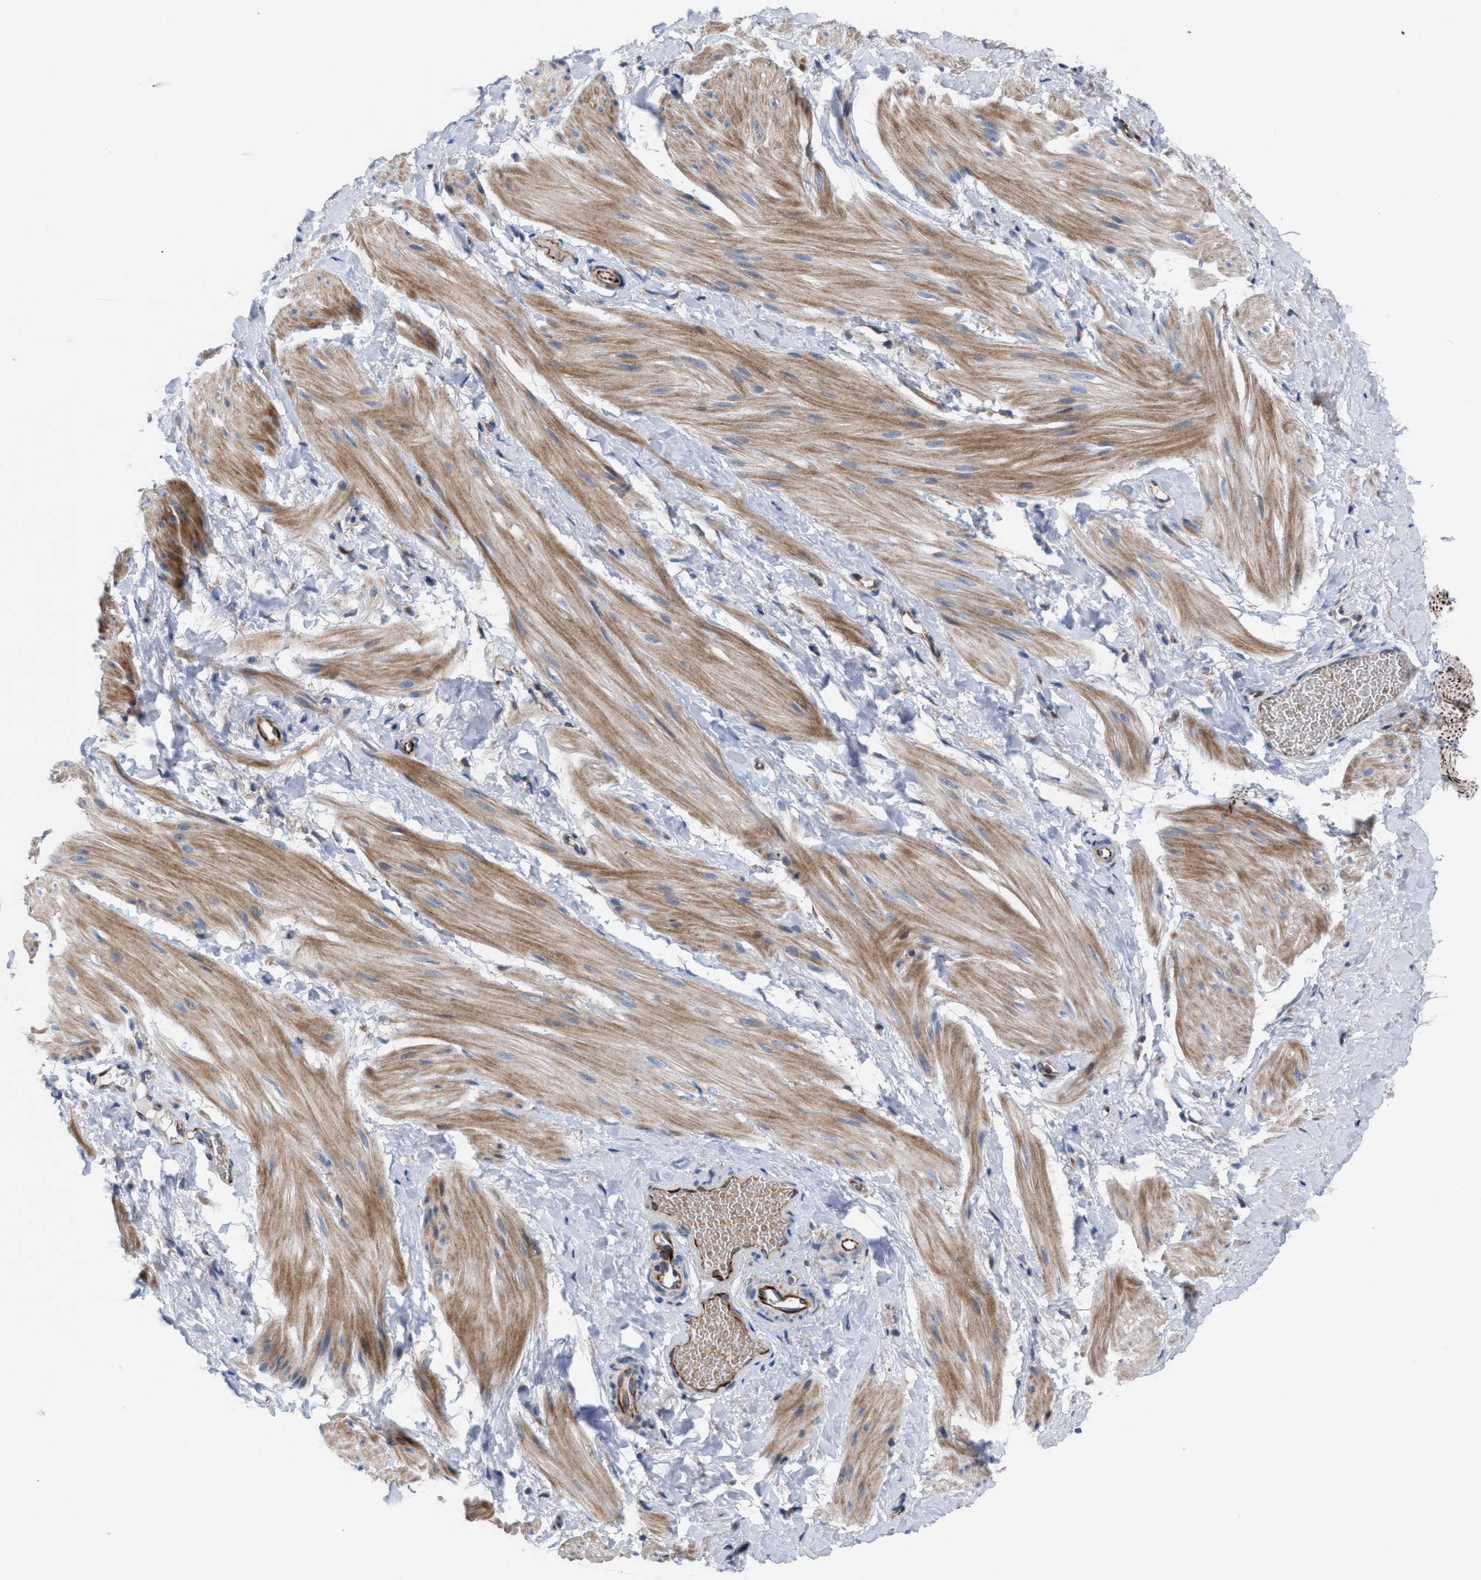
{"staining": {"intensity": "moderate", "quantity": ">75%", "location": "cytoplasmic/membranous"}, "tissue": "smooth muscle", "cell_type": "Smooth muscle cells", "image_type": "normal", "snomed": [{"axis": "morphology", "description": "Normal tissue, NOS"}, {"axis": "topography", "description": "Smooth muscle"}], "caption": "DAB (3,3'-diaminobenzidine) immunohistochemical staining of normal human smooth muscle demonstrates moderate cytoplasmic/membranous protein expression in approximately >75% of smooth muscle cells.", "gene": "SLC47A1", "patient": {"sex": "male", "age": 16}}